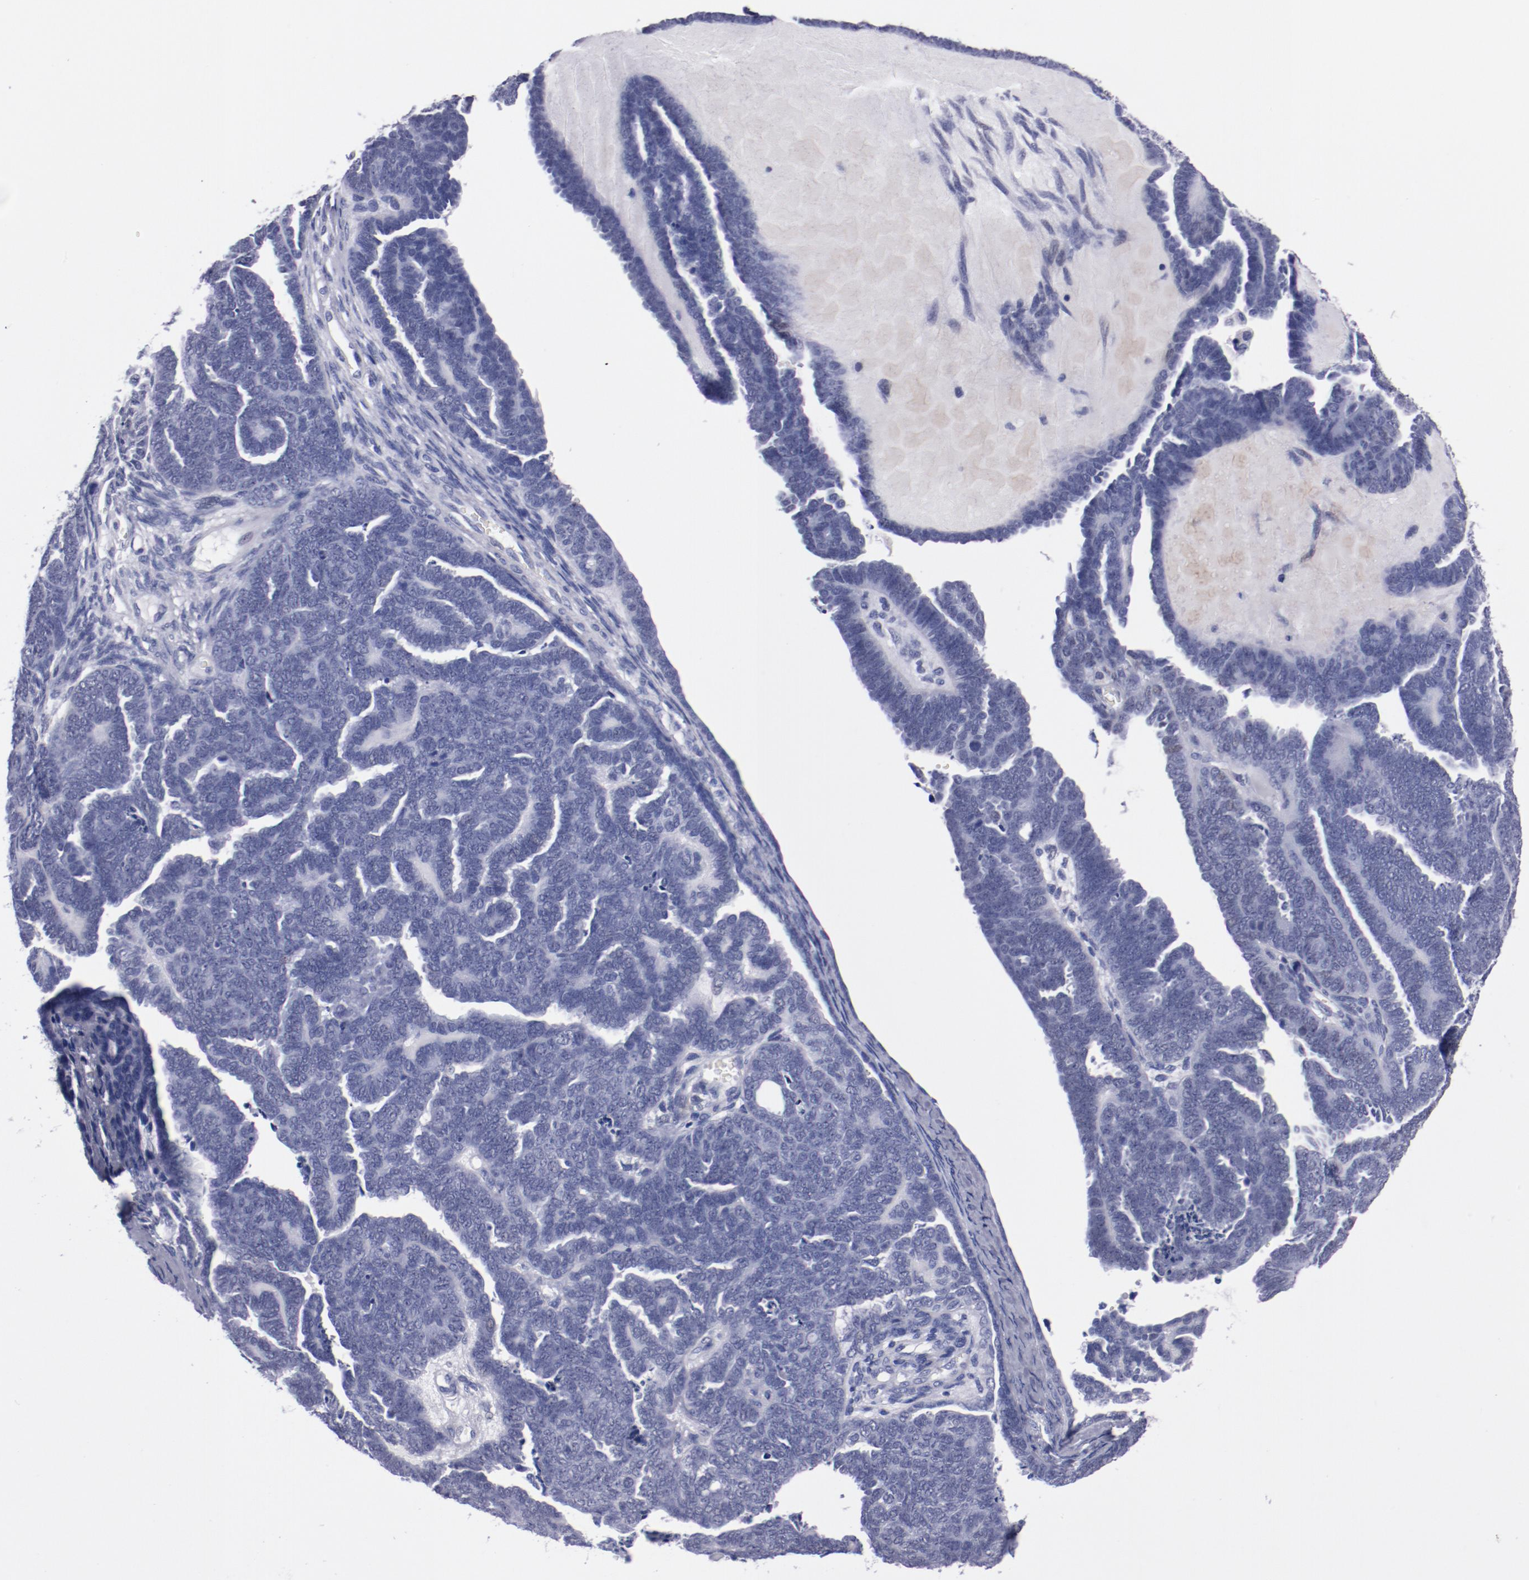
{"staining": {"intensity": "strong", "quantity": "<25%", "location": "nuclear"}, "tissue": "endometrial cancer", "cell_type": "Tumor cells", "image_type": "cancer", "snomed": [{"axis": "morphology", "description": "Neoplasm, malignant, NOS"}, {"axis": "topography", "description": "Endometrium"}], "caption": "Immunohistochemistry micrograph of neoplastic tissue: human endometrial cancer stained using immunohistochemistry (IHC) reveals medium levels of strong protein expression localized specifically in the nuclear of tumor cells, appearing as a nuclear brown color.", "gene": "HNF1B", "patient": {"sex": "female", "age": 74}}